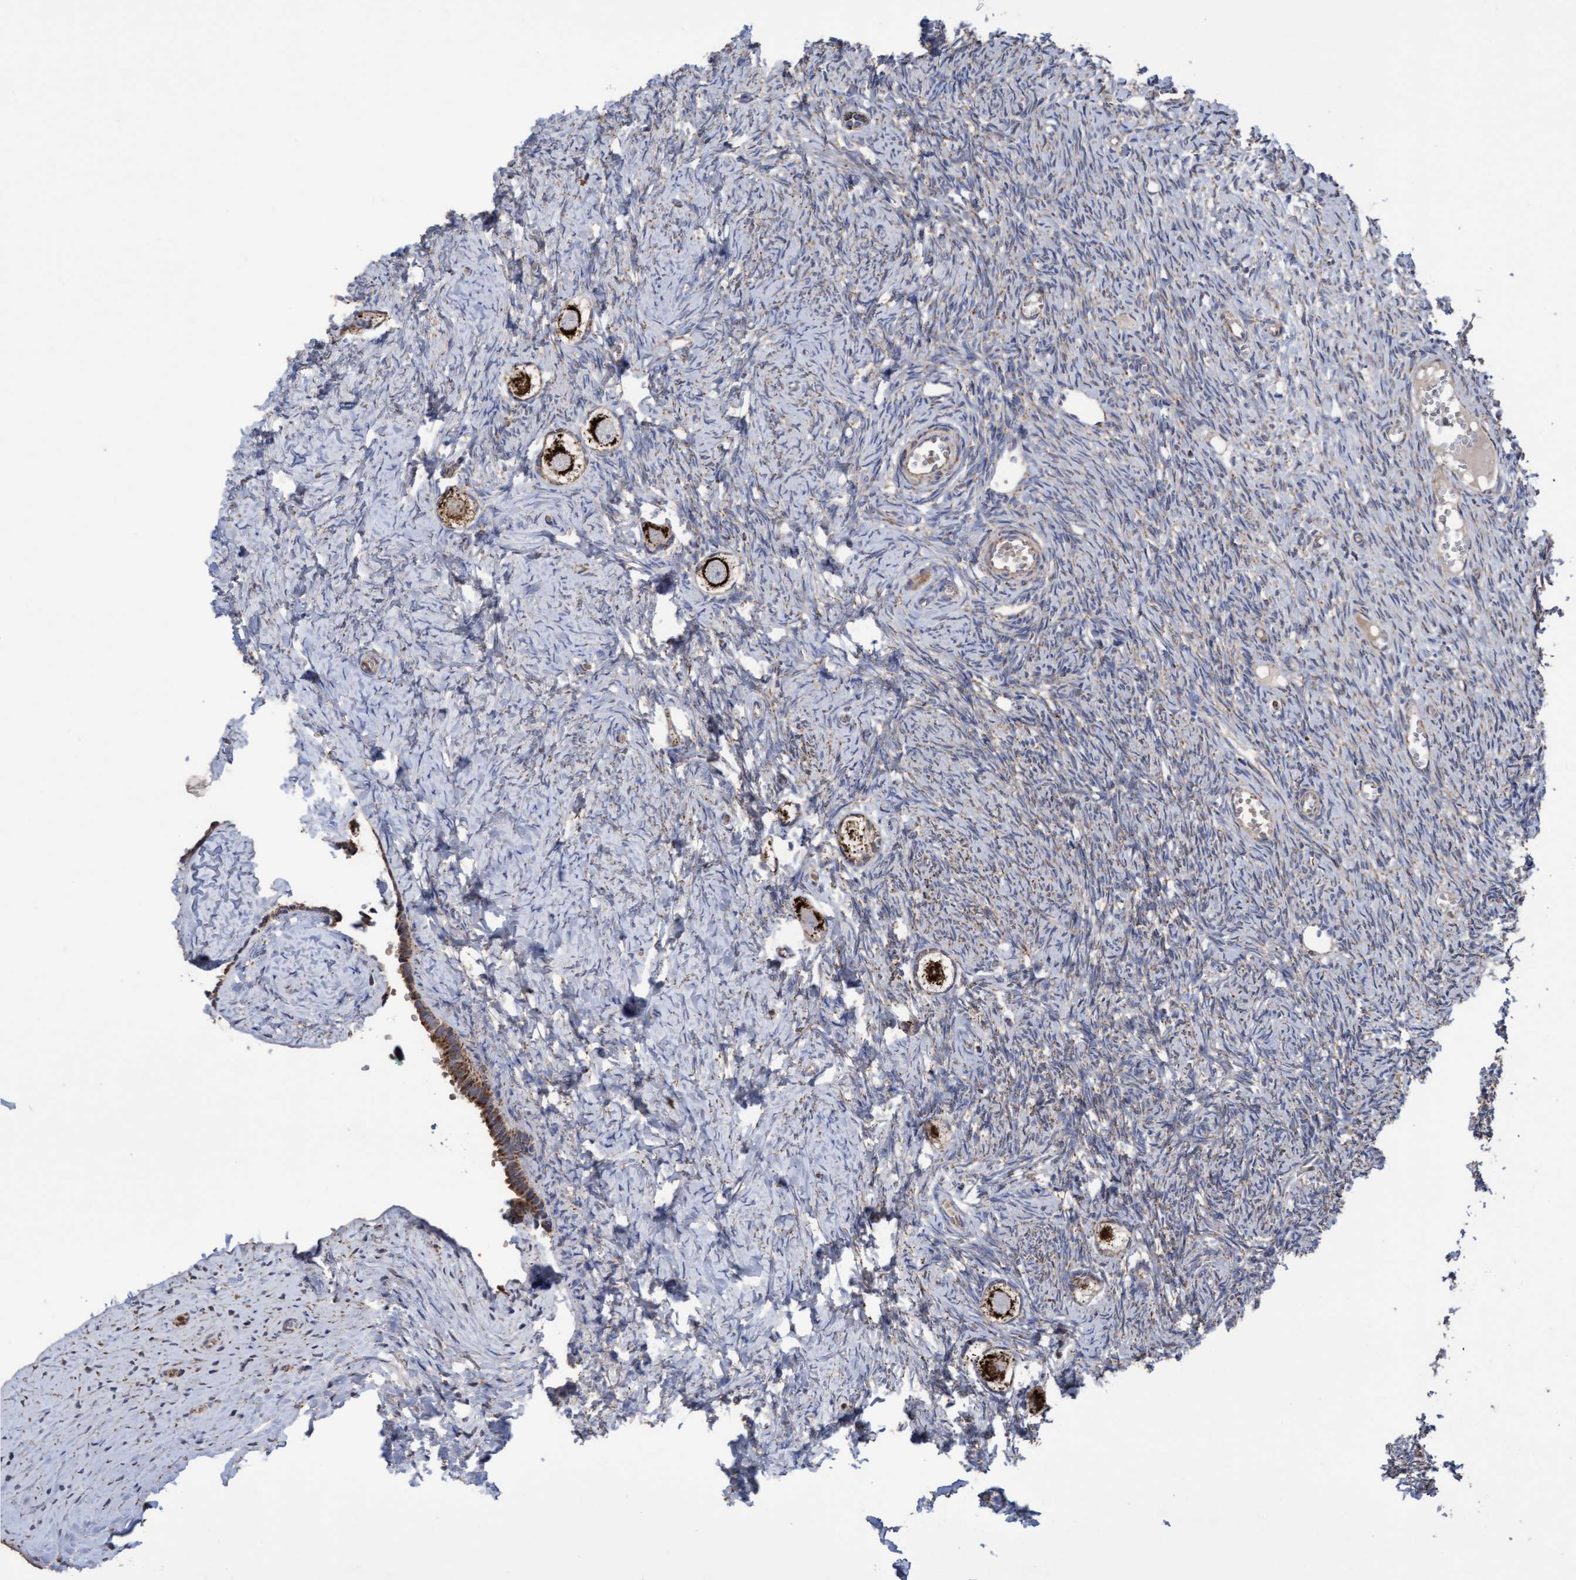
{"staining": {"intensity": "strong", "quantity": ">75%", "location": "cytoplasmic/membranous"}, "tissue": "ovary", "cell_type": "Follicle cells", "image_type": "normal", "snomed": [{"axis": "morphology", "description": "Normal tissue, NOS"}, {"axis": "topography", "description": "Ovary"}], "caption": "This histopathology image reveals normal ovary stained with immunohistochemistry (IHC) to label a protein in brown. The cytoplasmic/membranous of follicle cells show strong positivity for the protein. Nuclei are counter-stained blue.", "gene": "COBL", "patient": {"sex": "female", "age": 27}}